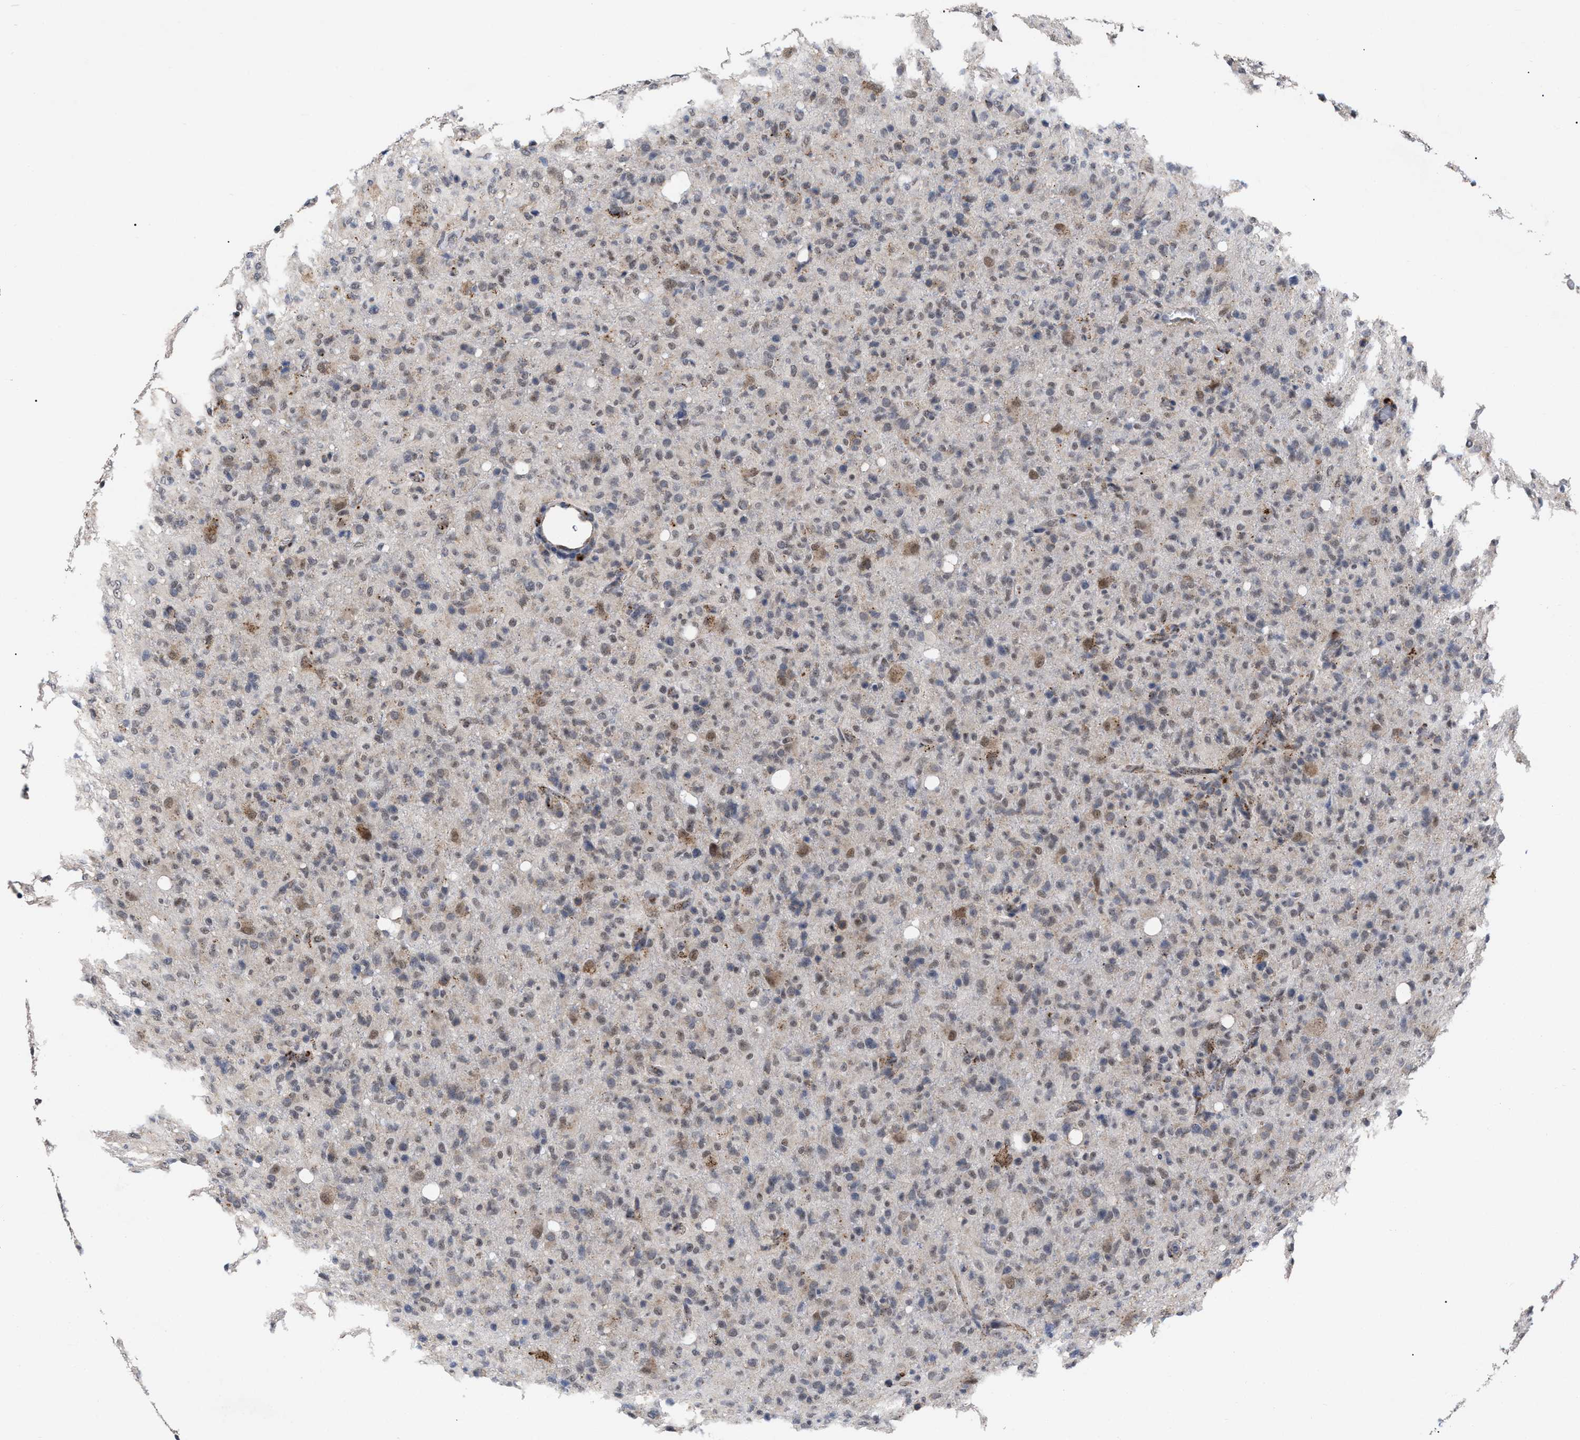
{"staining": {"intensity": "weak", "quantity": "25%-75%", "location": "nuclear"}, "tissue": "glioma", "cell_type": "Tumor cells", "image_type": "cancer", "snomed": [{"axis": "morphology", "description": "Glioma, malignant, High grade"}, {"axis": "topography", "description": "Brain"}], "caption": "Human glioma stained with a protein marker displays weak staining in tumor cells.", "gene": "UPF1", "patient": {"sex": "female", "age": 57}}